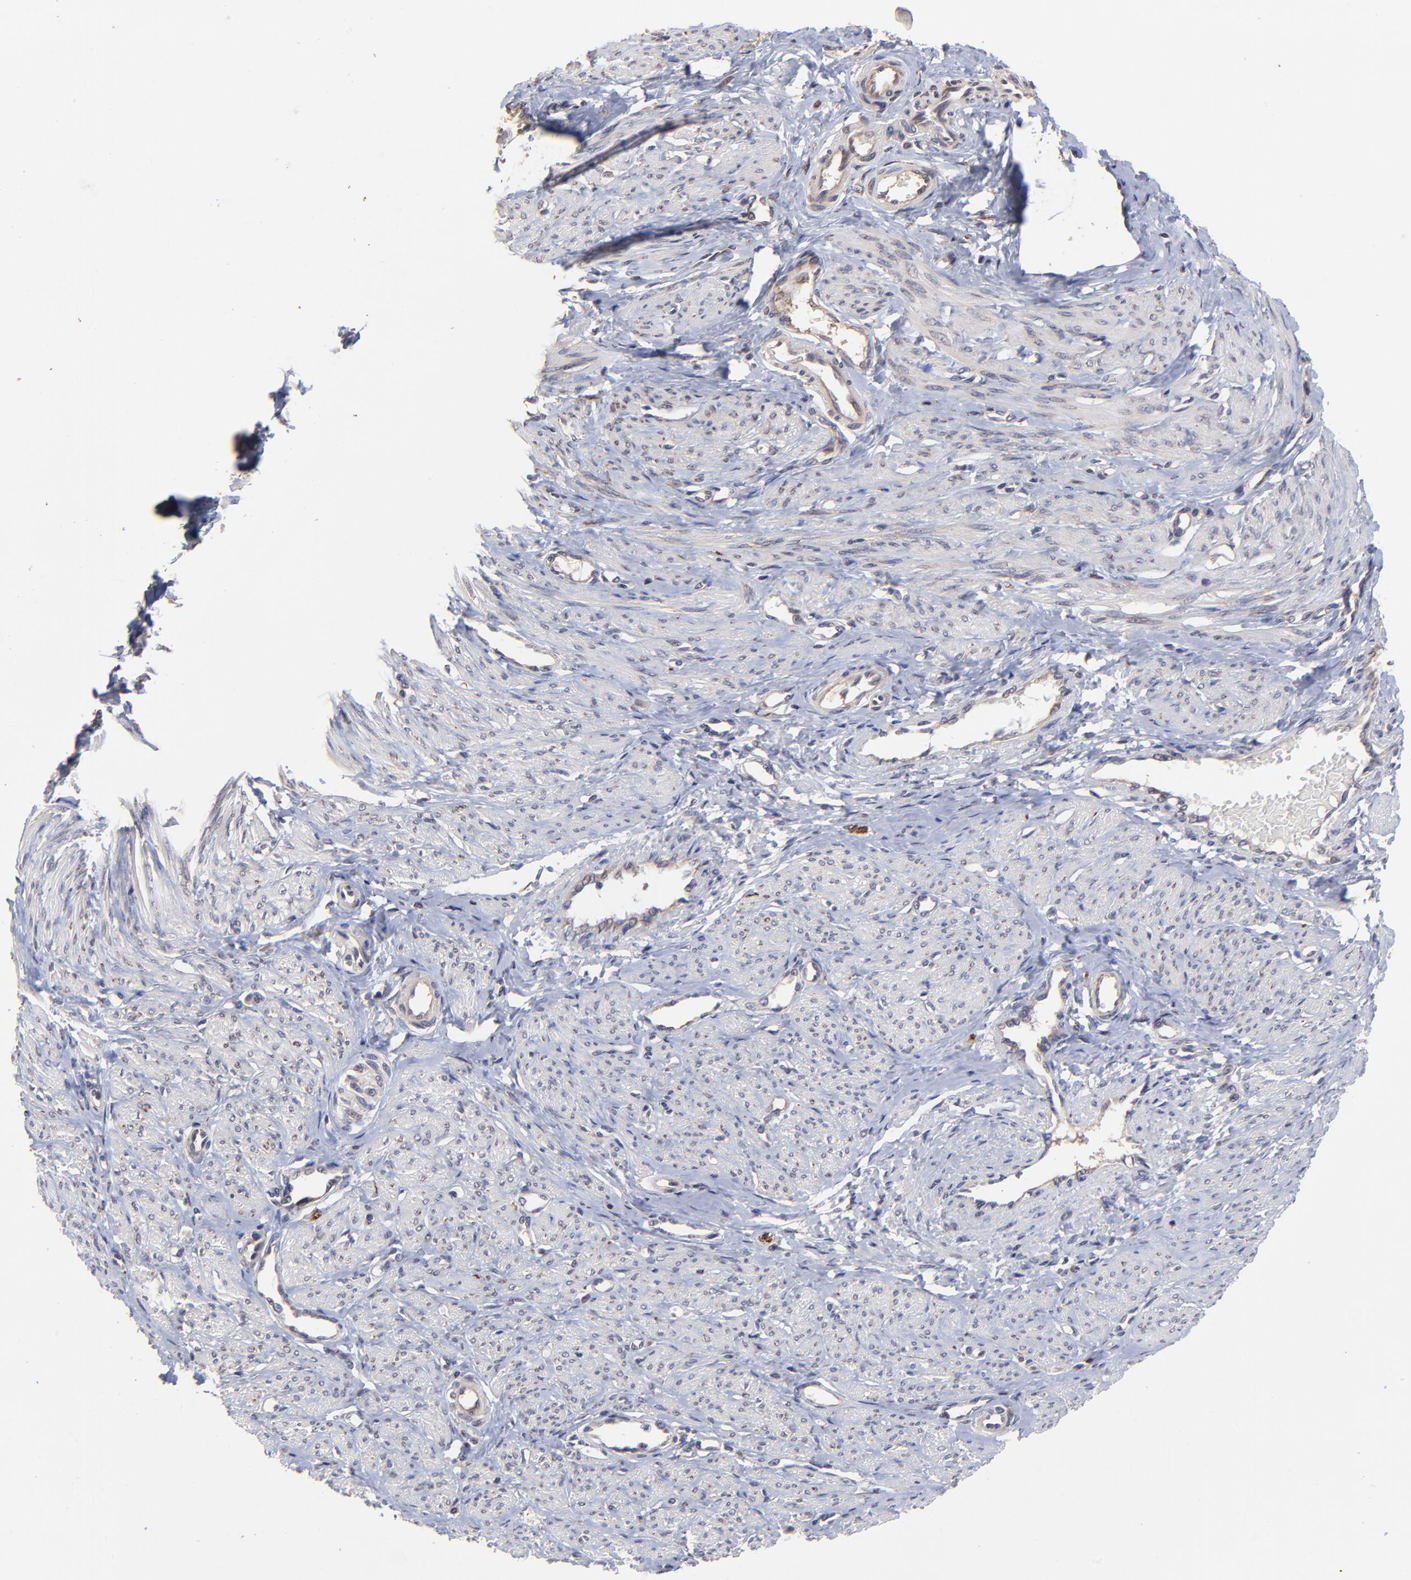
{"staining": {"intensity": "negative", "quantity": "none", "location": "none"}, "tissue": "smooth muscle", "cell_type": "Smooth muscle cells", "image_type": "normal", "snomed": [{"axis": "morphology", "description": "Normal tissue, NOS"}, {"axis": "topography", "description": "Smooth muscle"}, {"axis": "topography", "description": "Uterus"}], "caption": "Smooth muscle was stained to show a protein in brown. There is no significant expression in smooth muscle cells. The staining was performed using DAB to visualize the protein expression in brown, while the nuclei were stained in blue with hematoxylin (Magnification: 20x).", "gene": "CHL1", "patient": {"sex": "female", "age": 39}}